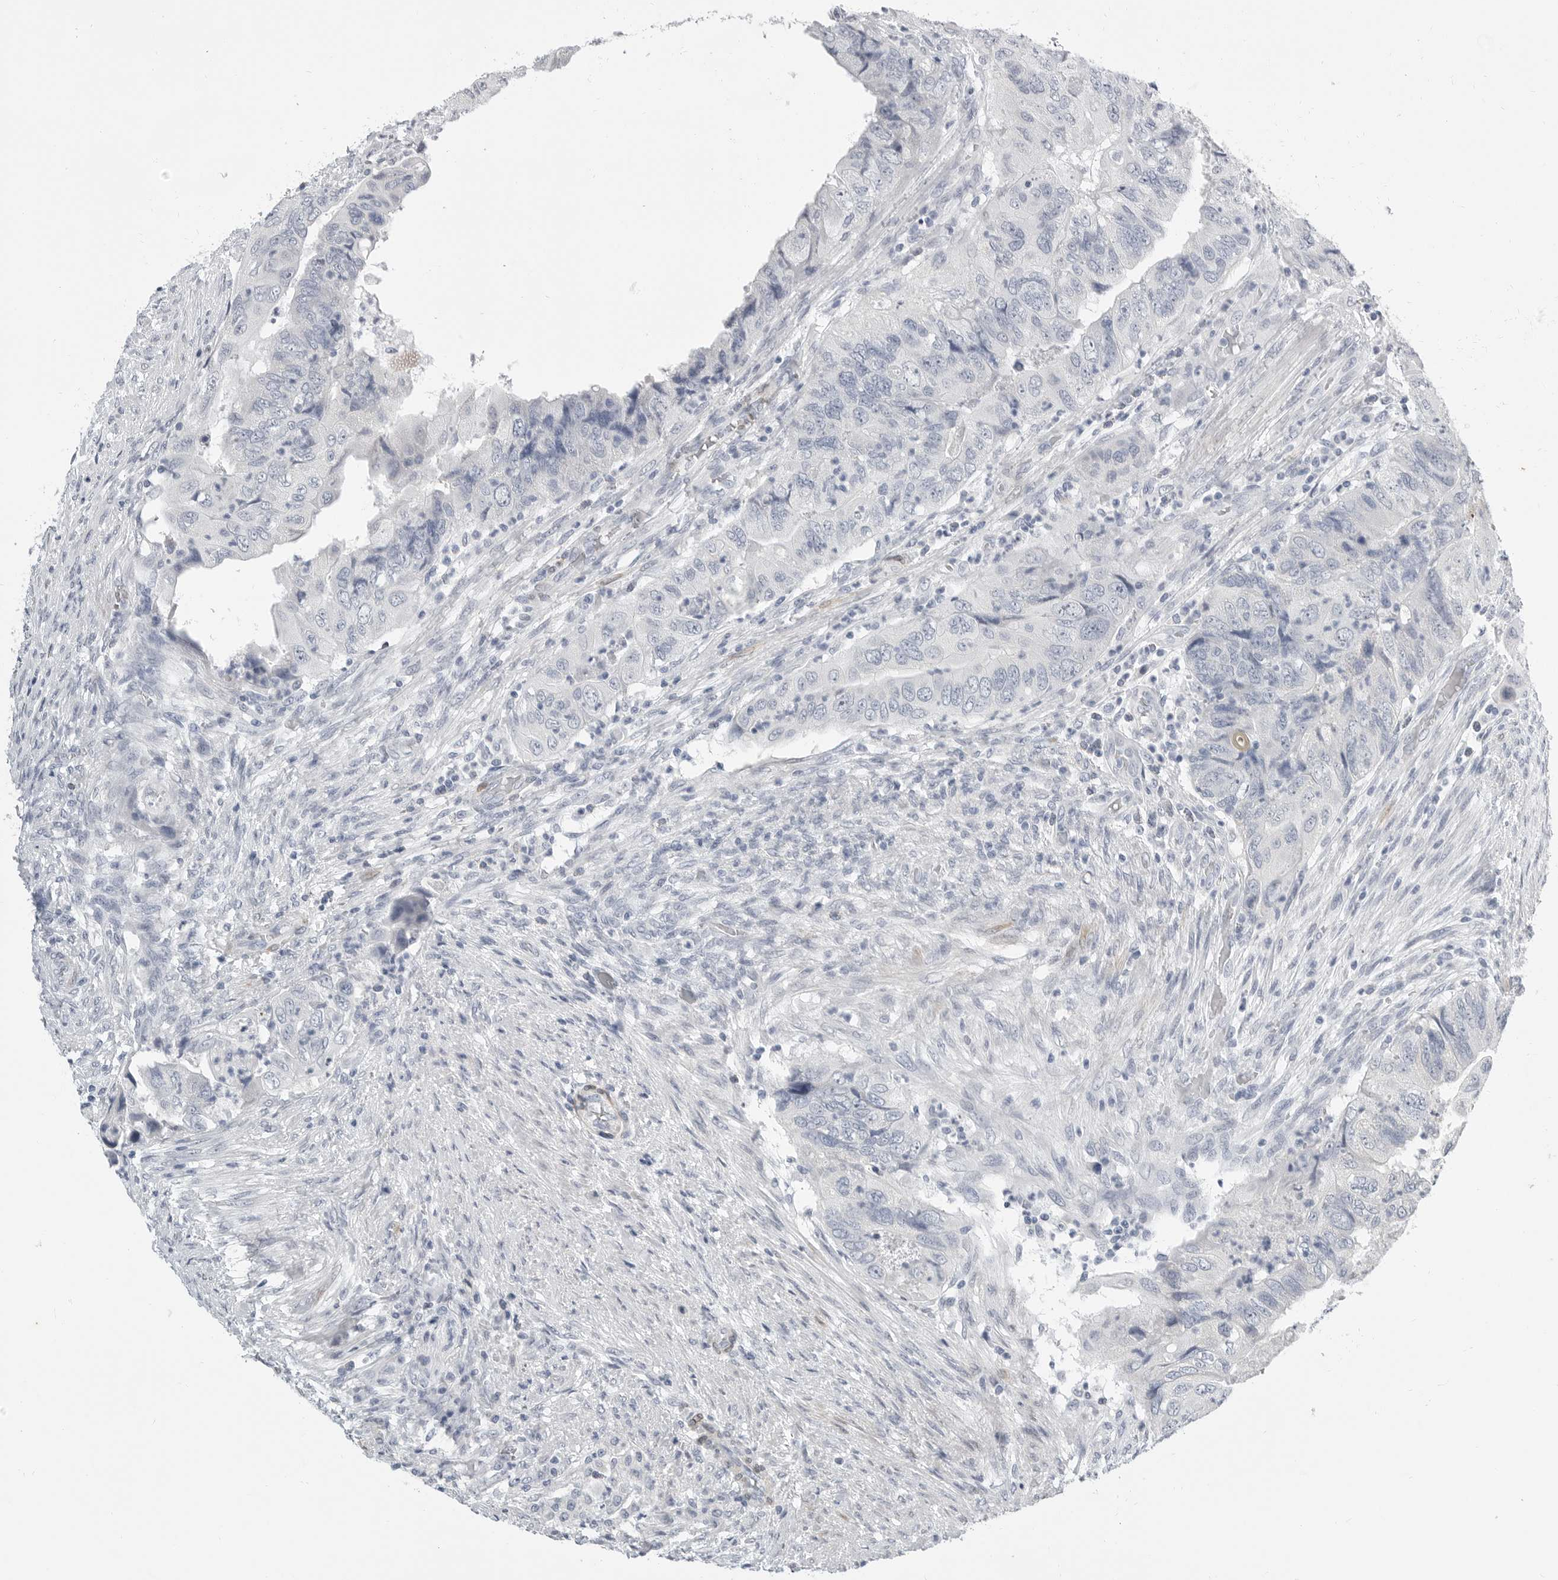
{"staining": {"intensity": "negative", "quantity": "none", "location": "none"}, "tissue": "colorectal cancer", "cell_type": "Tumor cells", "image_type": "cancer", "snomed": [{"axis": "morphology", "description": "Adenocarcinoma, NOS"}, {"axis": "topography", "description": "Rectum"}], "caption": "IHC of human colorectal adenocarcinoma displays no staining in tumor cells.", "gene": "PLN", "patient": {"sex": "male", "age": 63}}